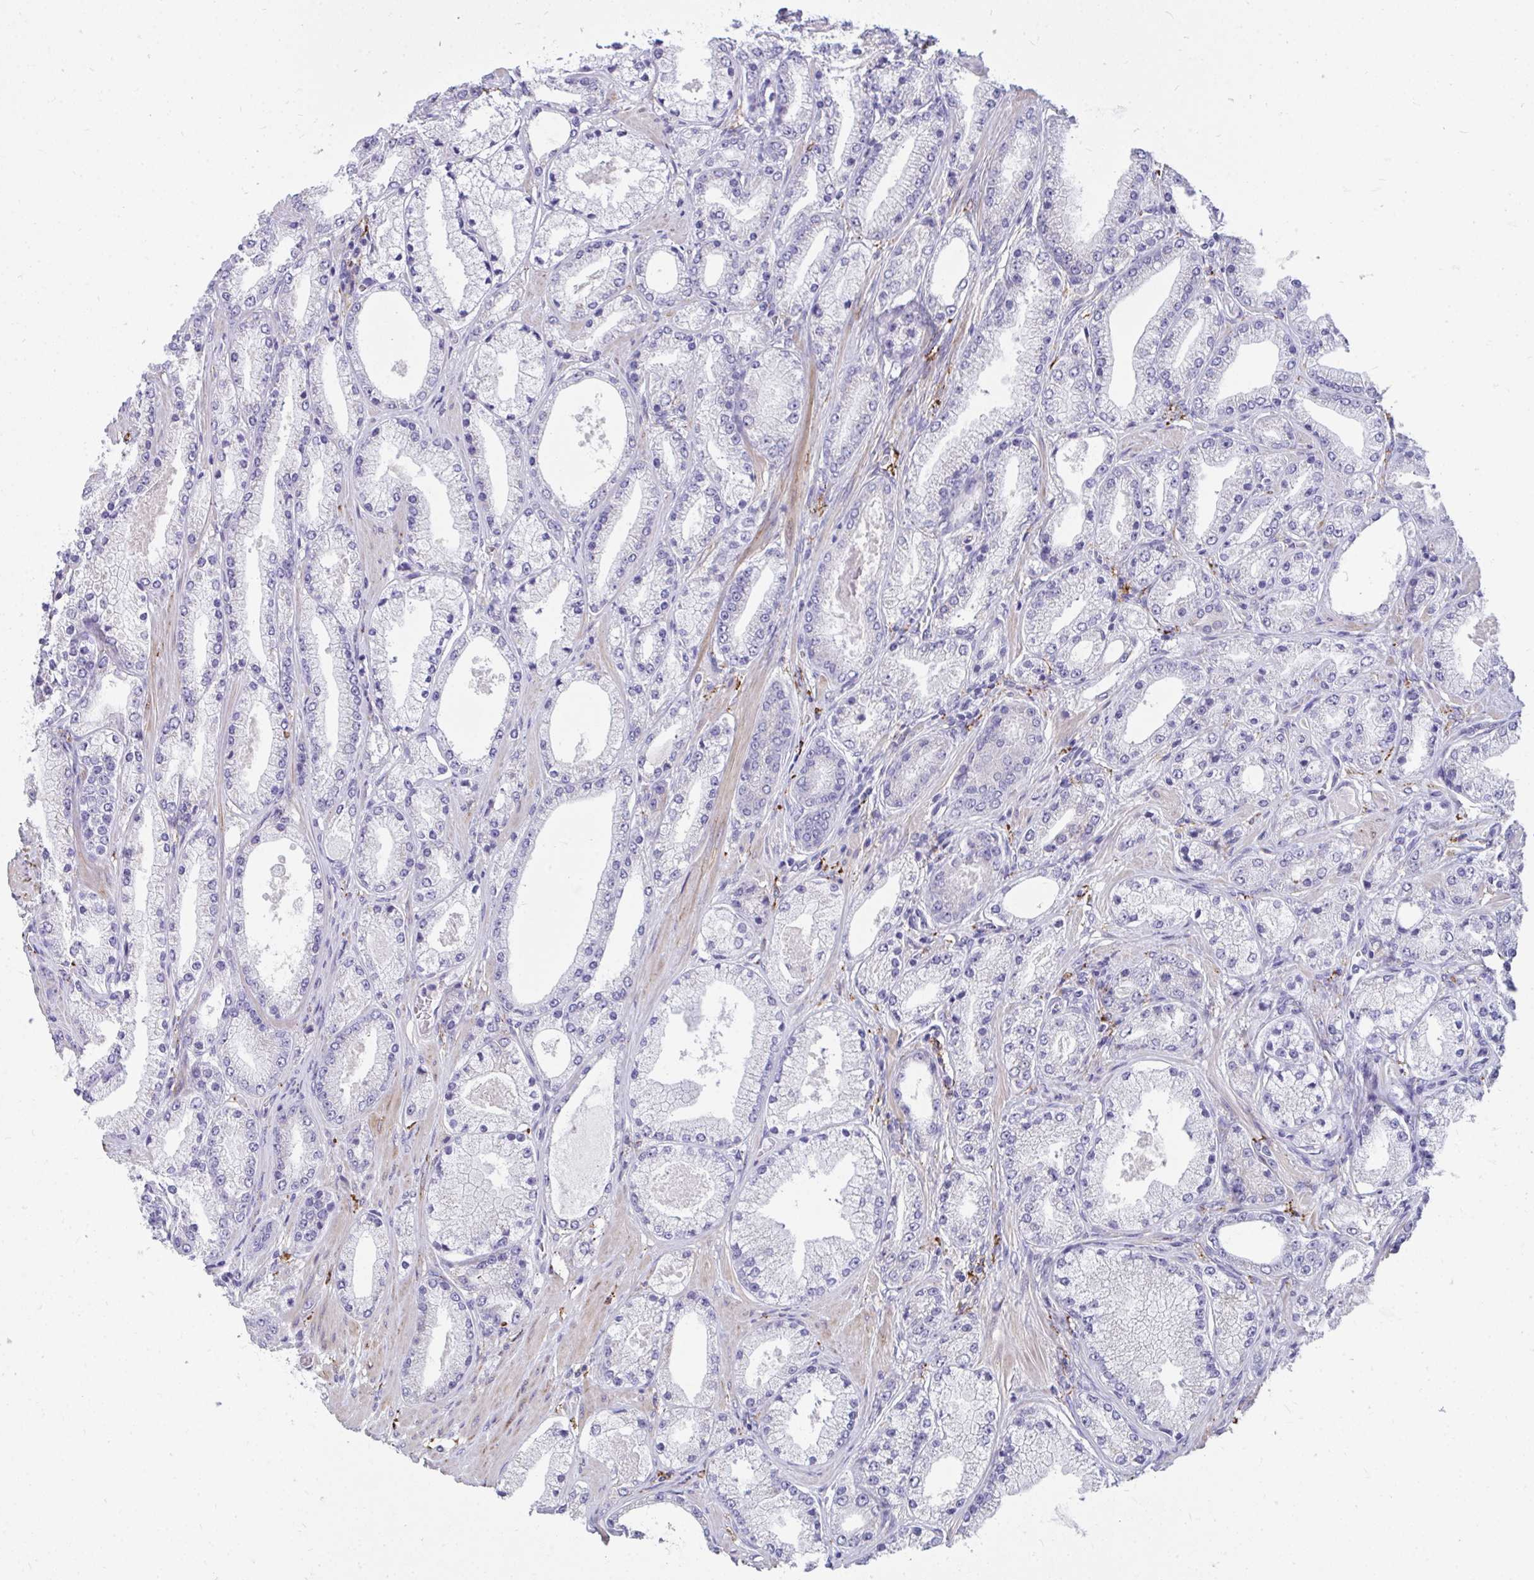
{"staining": {"intensity": "negative", "quantity": "none", "location": "none"}, "tissue": "prostate cancer", "cell_type": "Tumor cells", "image_type": "cancer", "snomed": [{"axis": "morphology", "description": "Adenocarcinoma, High grade"}, {"axis": "topography", "description": "Prostate"}], "caption": "Histopathology image shows no significant protein positivity in tumor cells of prostate cancer (high-grade adenocarcinoma).", "gene": "CD163", "patient": {"sex": "male", "age": 63}}